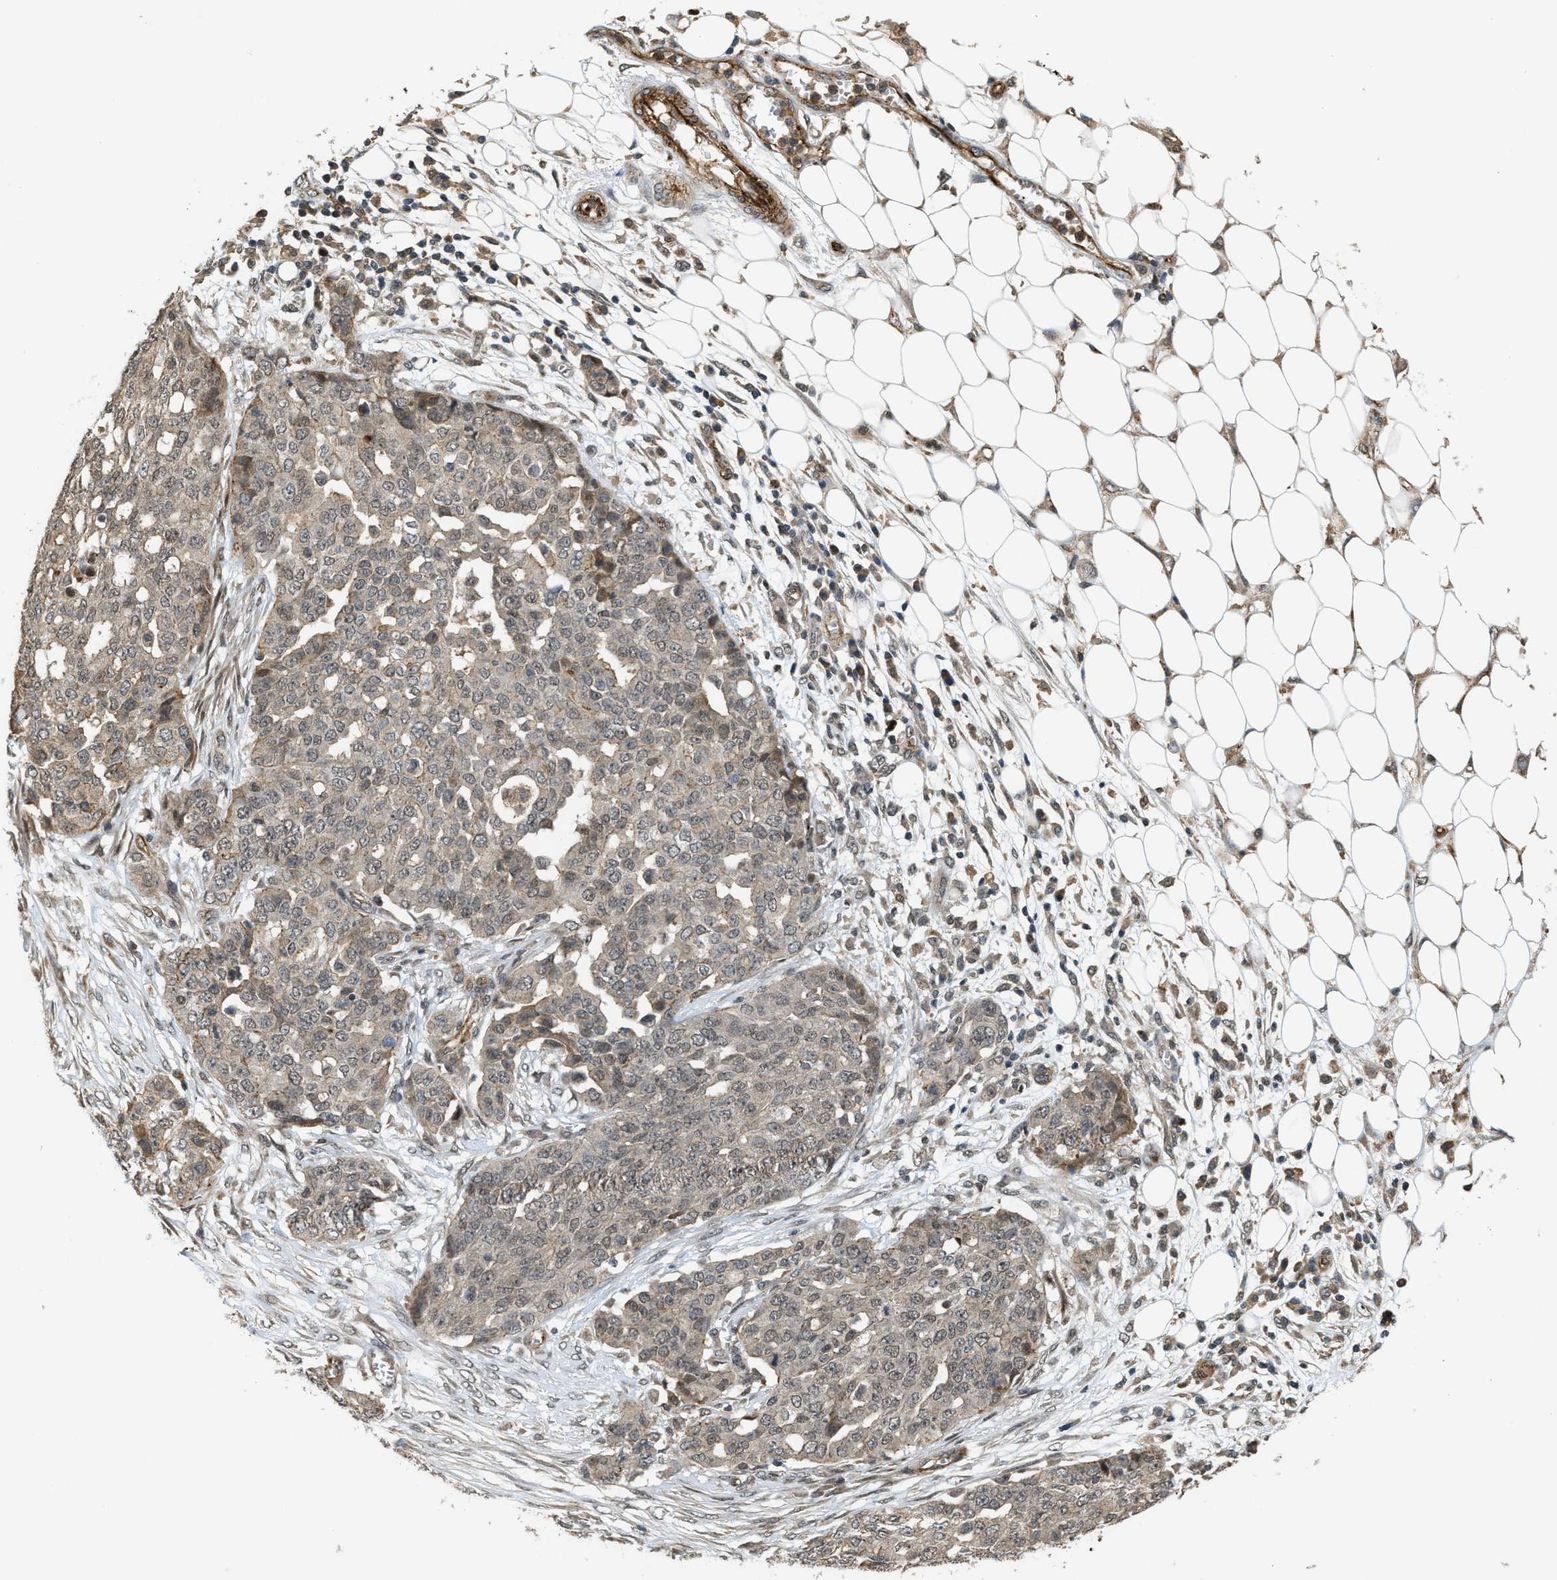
{"staining": {"intensity": "weak", "quantity": "<25%", "location": "cytoplasmic/membranous,nuclear"}, "tissue": "ovarian cancer", "cell_type": "Tumor cells", "image_type": "cancer", "snomed": [{"axis": "morphology", "description": "Cystadenocarcinoma, serous, NOS"}, {"axis": "topography", "description": "Soft tissue"}, {"axis": "topography", "description": "Ovary"}], "caption": "Tumor cells show no significant protein staining in serous cystadenocarcinoma (ovarian).", "gene": "DPF2", "patient": {"sex": "female", "age": 57}}